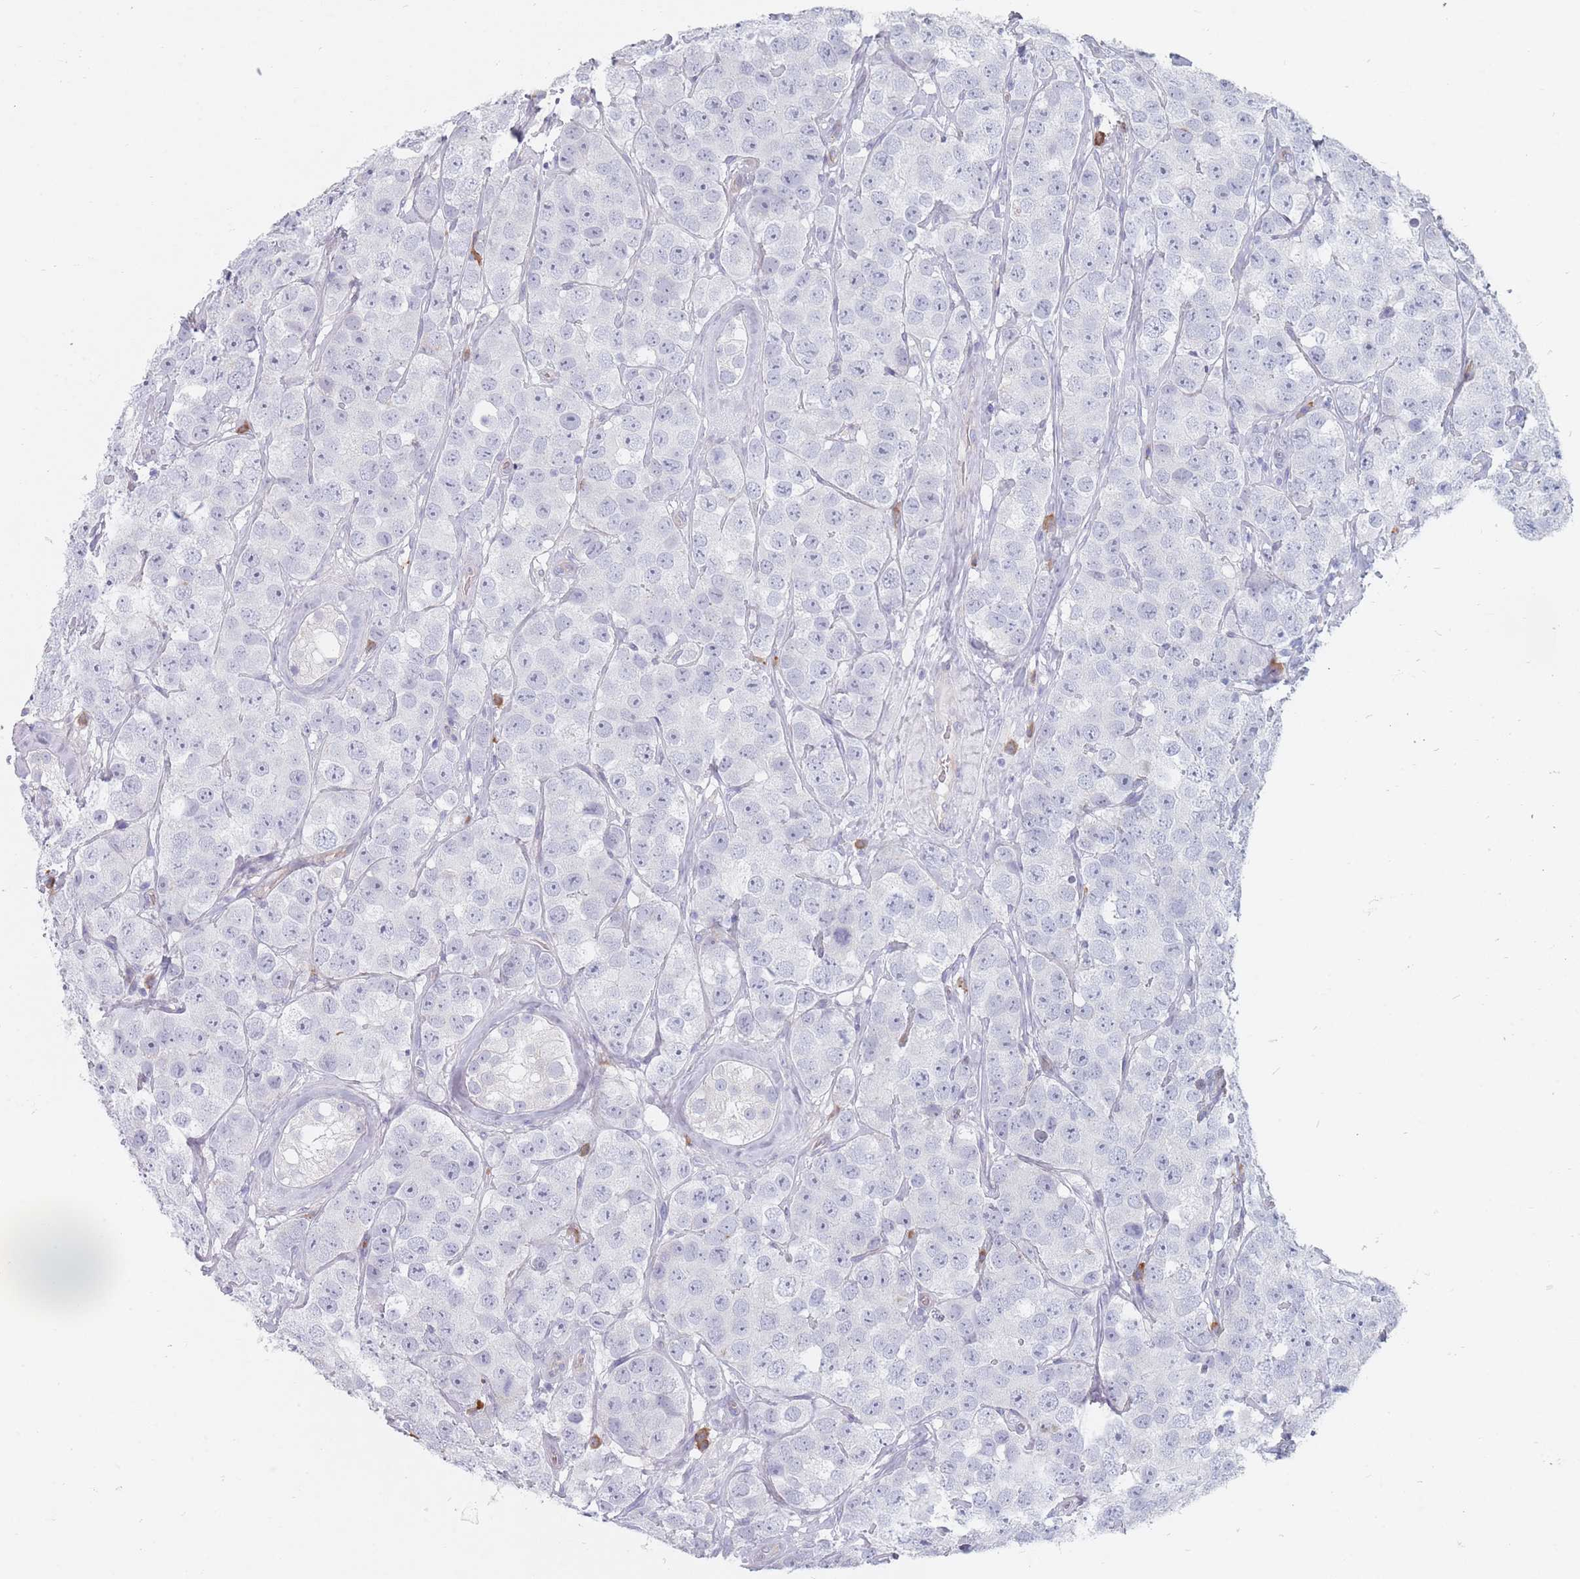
{"staining": {"intensity": "negative", "quantity": "none", "location": "none"}, "tissue": "testis cancer", "cell_type": "Tumor cells", "image_type": "cancer", "snomed": [{"axis": "morphology", "description": "Seminoma, NOS"}, {"axis": "topography", "description": "Testis"}], "caption": "This is a histopathology image of immunohistochemistry (IHC) staining of testis cancer (seminoma), which shows no positivity in tumor cells. Brightfield microscopy of IHC stained with DAB (brown) and hematoxylin (blue), captured at high magnification.", "gene": "ERBIN", "patient": {"sex": "male", "age": 28}}